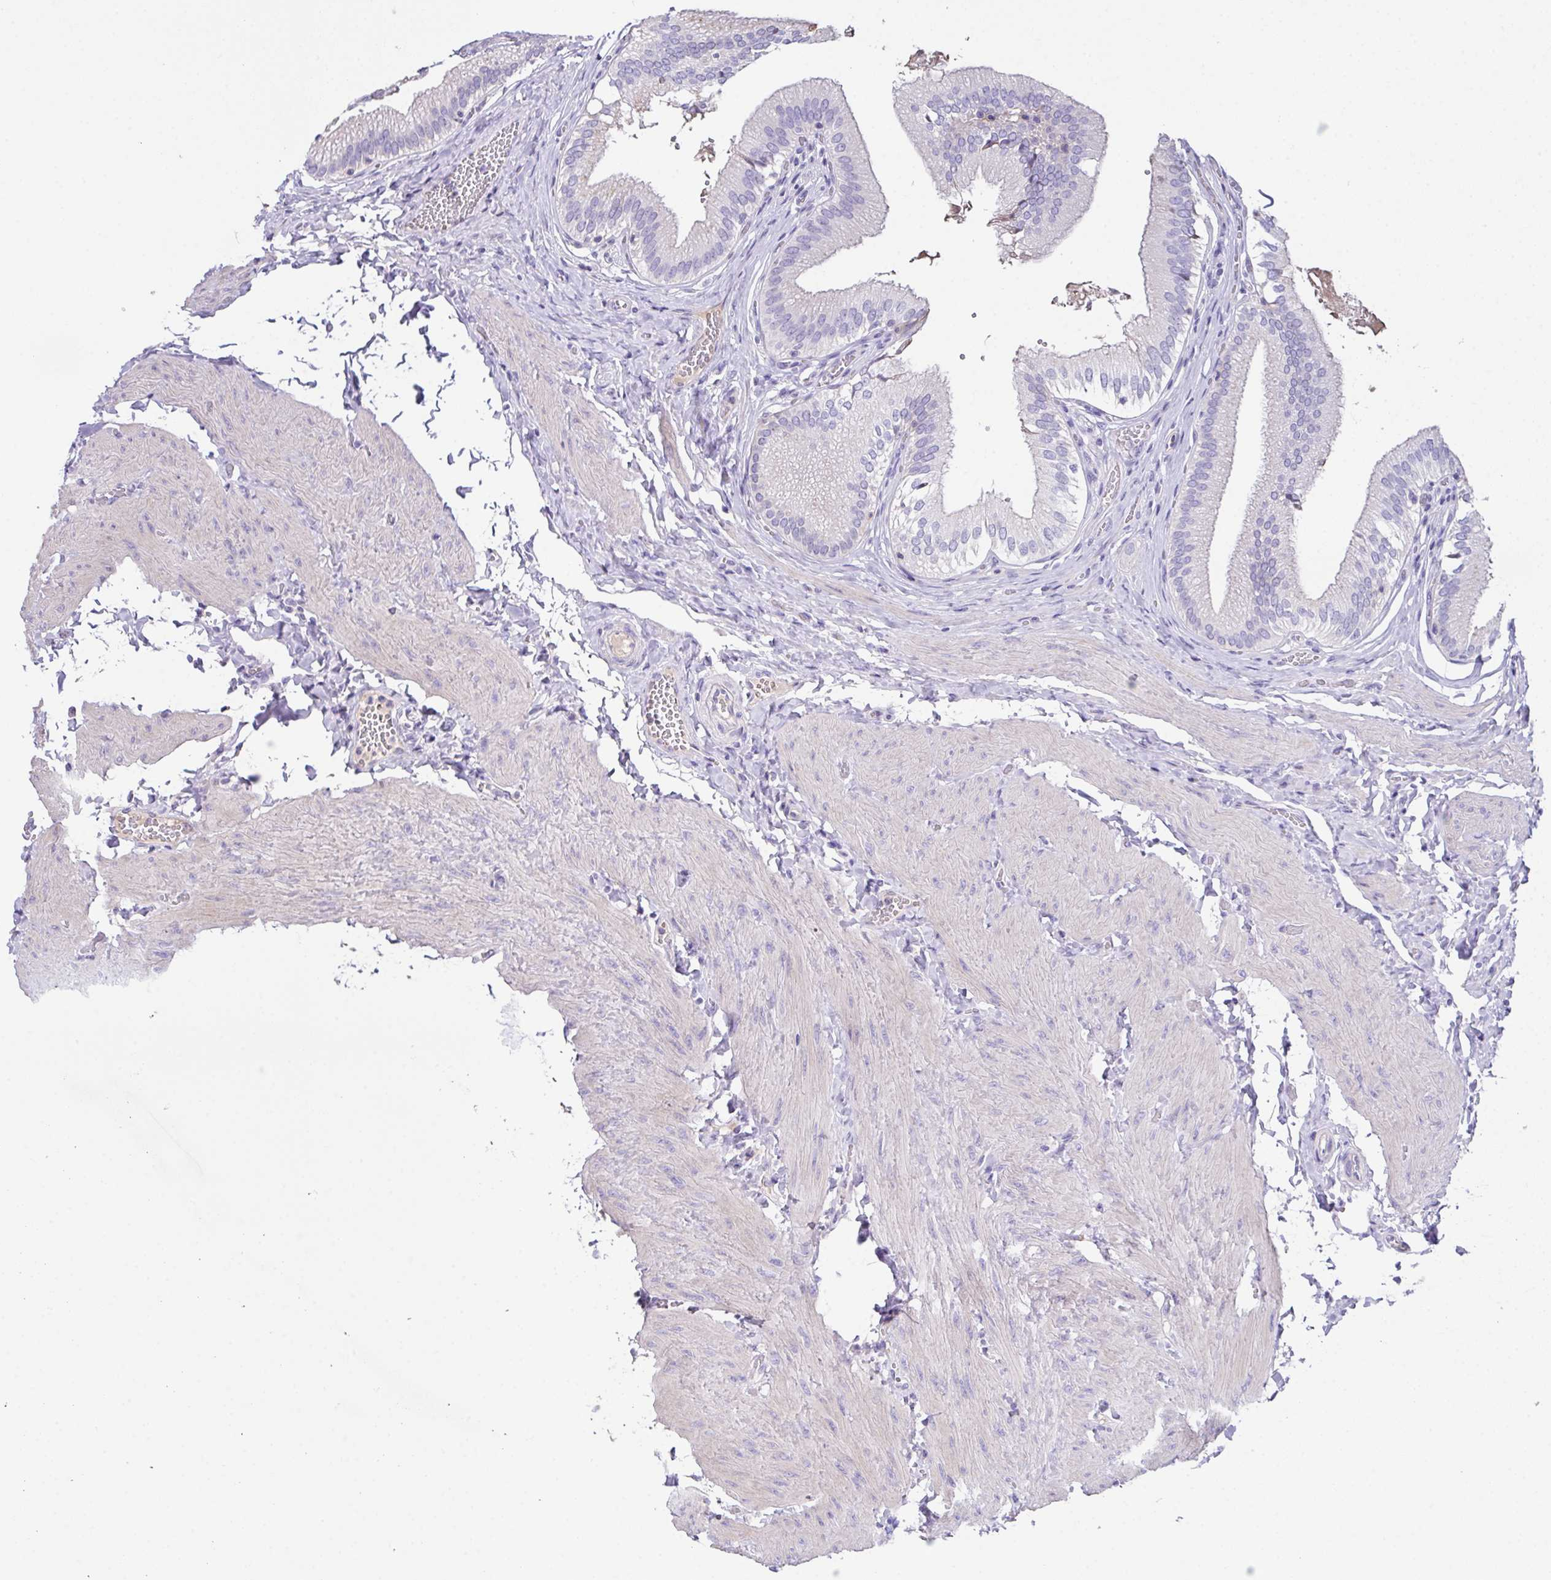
{"staining": {"intensity": "weak", "quantity": "<25%", "location": "cytoplasmic/membranous"}, "tissue": "gallbladder", "cell_type": "Glandular cells", "image_type": "normal", "snomed": [{"axis": "morphology", "description": "Normal tissue, NOS"}, {"axis": "topography", "description": "Gallbladder"}, {"axis": "topography", "description": "Peripheral nerve tissue"}], "caption": "Immunohistochemical staining of normal human gallbladder demonstrates no significant expression in glandular cells. Brightfield microscopy of immunohistochemistry (IHC) stained with DAB (3,3'-diaminobenzidine) (brown) and hematoxylin (blue), captured at high magnification.", "gene": "MARCO", "patient": {"sex": "male", "age": 17}}